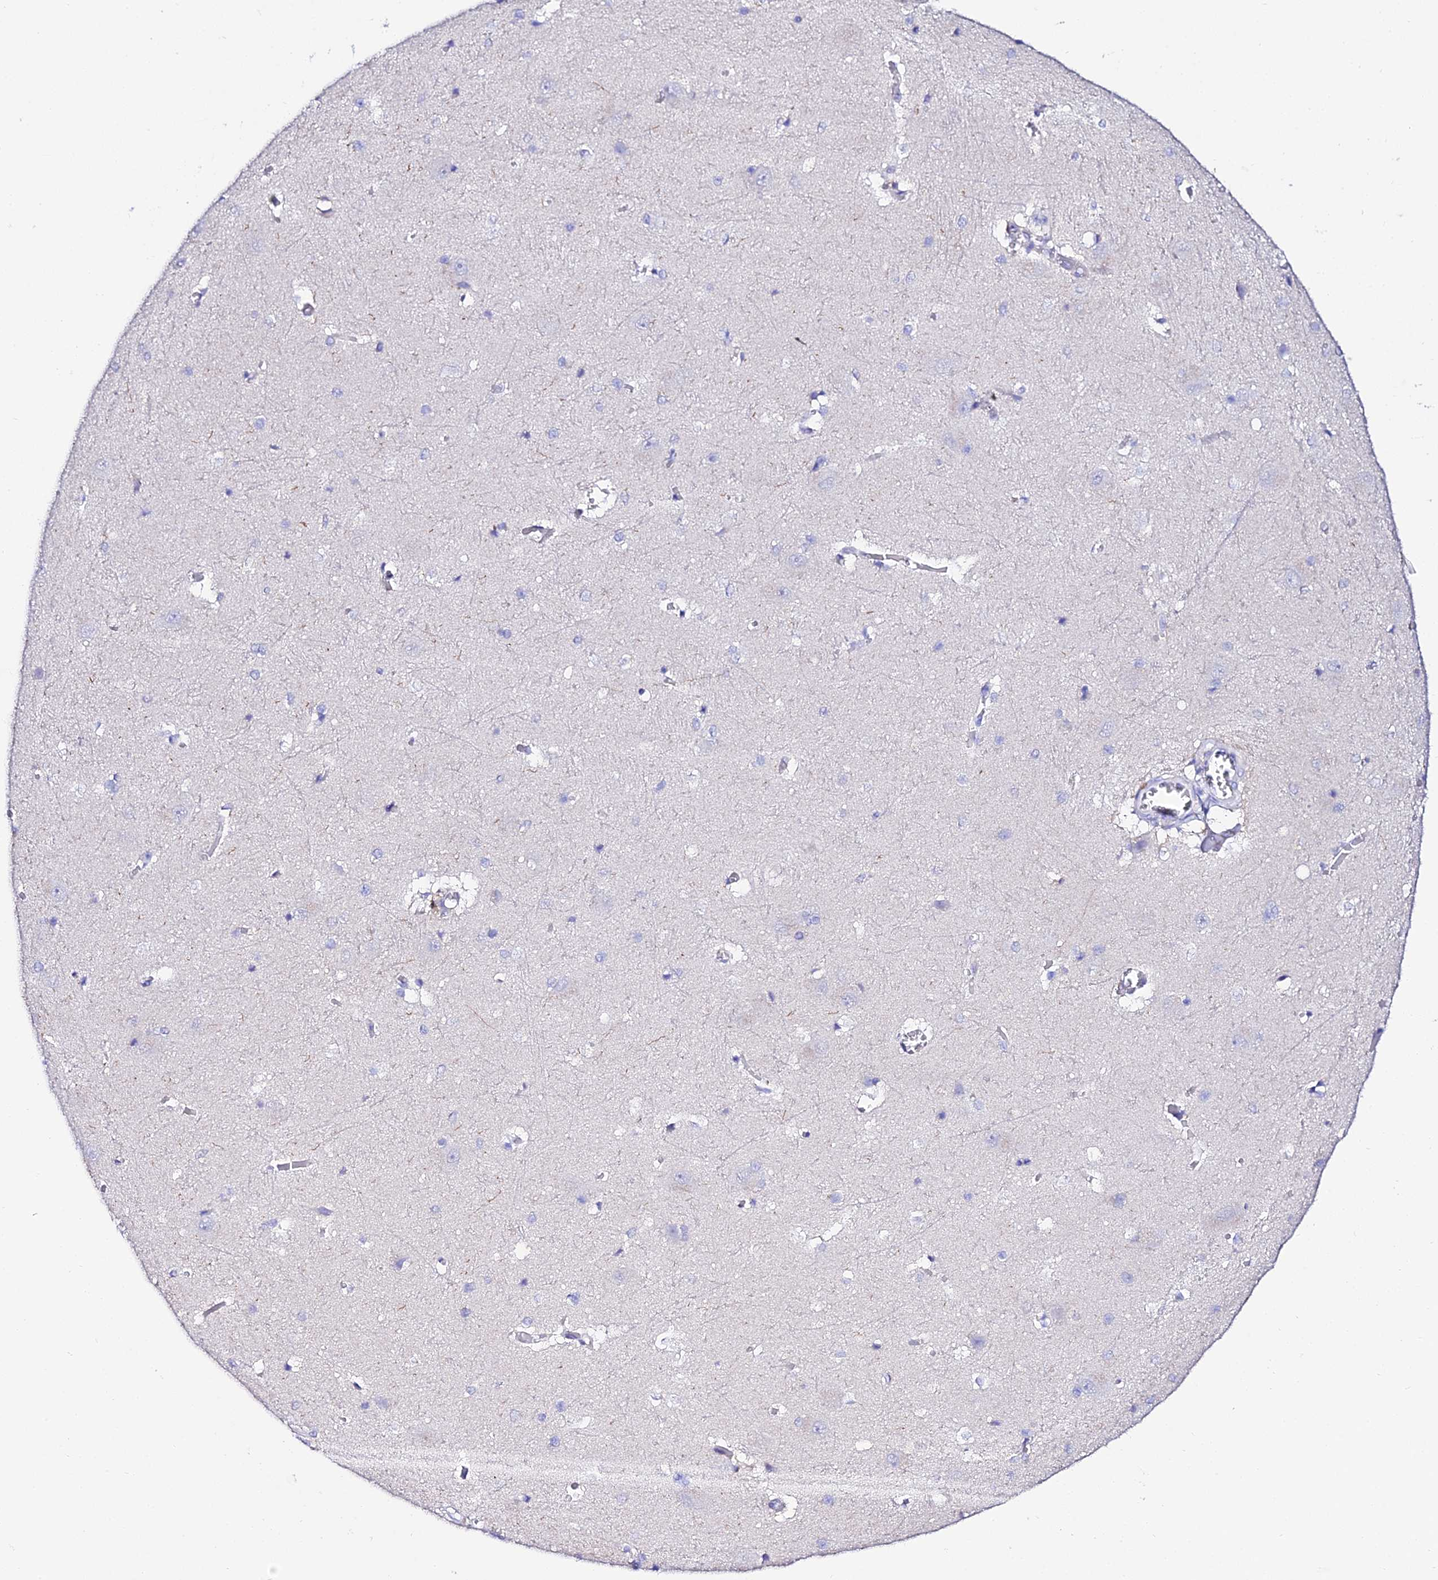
{"staining": {"intensity": "negative", "quantity": "none", "location": "none"}, "tissue": "caudate", "cell_type": "Glial cells", "image_type": "normal", "snomed": [{"axis": "morphology", "description": "Normal tissue, NOS"}, {"axis": "topography", "description": "Lateral ventricle wall"}], "caption": "Immunohistochemistry (IHC) histopathology image of normal caudate: human caudate stained with DAB demonstrates no significant protein staining in glial cells. The staining was performed using DAB to visualize the protein expression in brown, while the nuclei were stained in blue with hematoxylin (Magnification: 20x).", "gene": "TMEM117", "patient": {"sex": "male", "age": 37}}